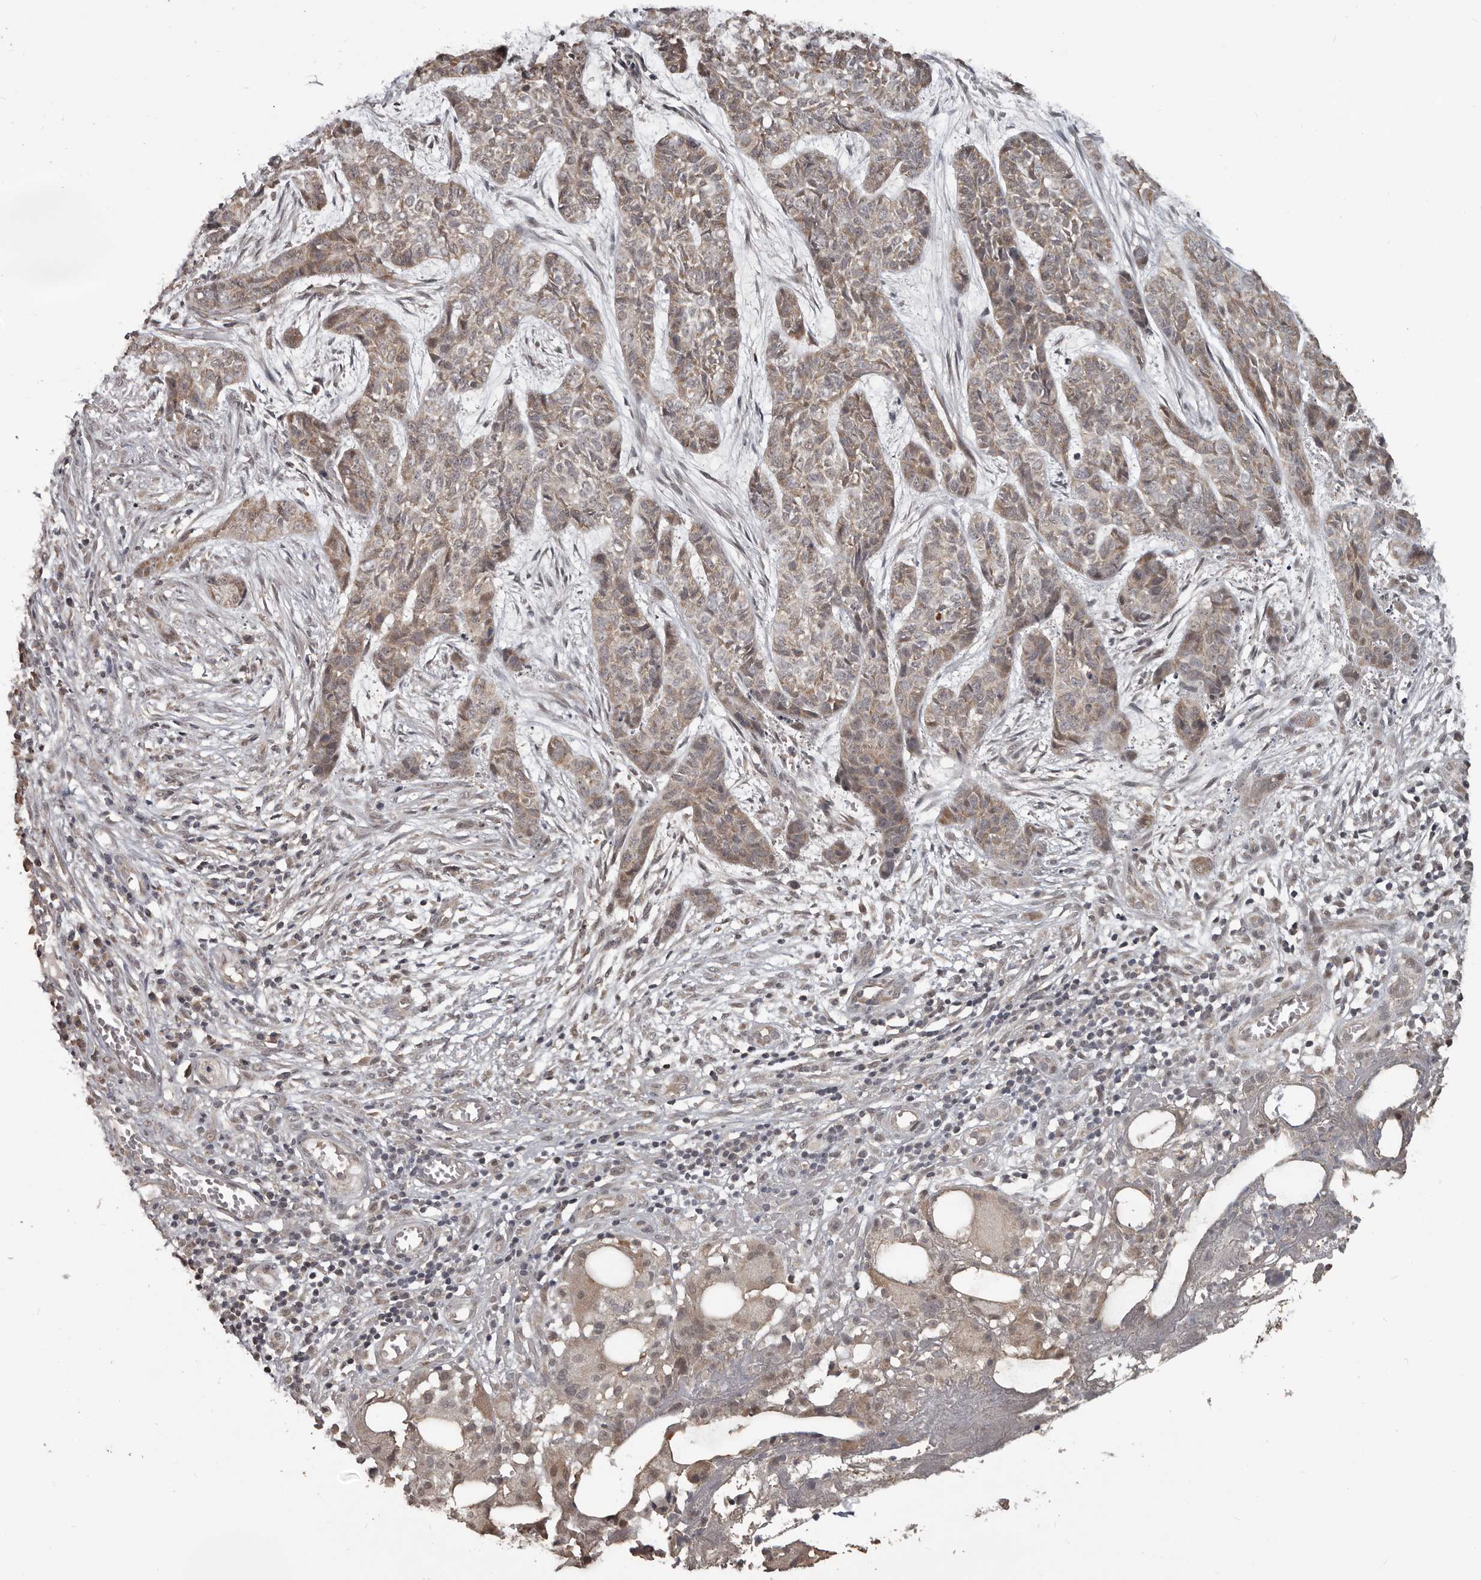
{"staining": {"intensity": "moderate", "quantity": ">75%", "location": "cytoplasmic/membranous"}, "tissue": "skin cancer", "cell_type": "Tumor cells", "image_type": "cancer", "snomed": [{"axis": "morphology", "description": "Basal cell carcinoma"}, {"axis": "topography", "description": "Skin"}], "caption": "Skin cancer (basal cell carcinoma) stained with a brown dye exhibits moderate cytoplasmic/membranous positive staining in approximately >75% of tumor cells.", "gene": "ZFP14", "patient": {"sex": "female", "age": 64}}